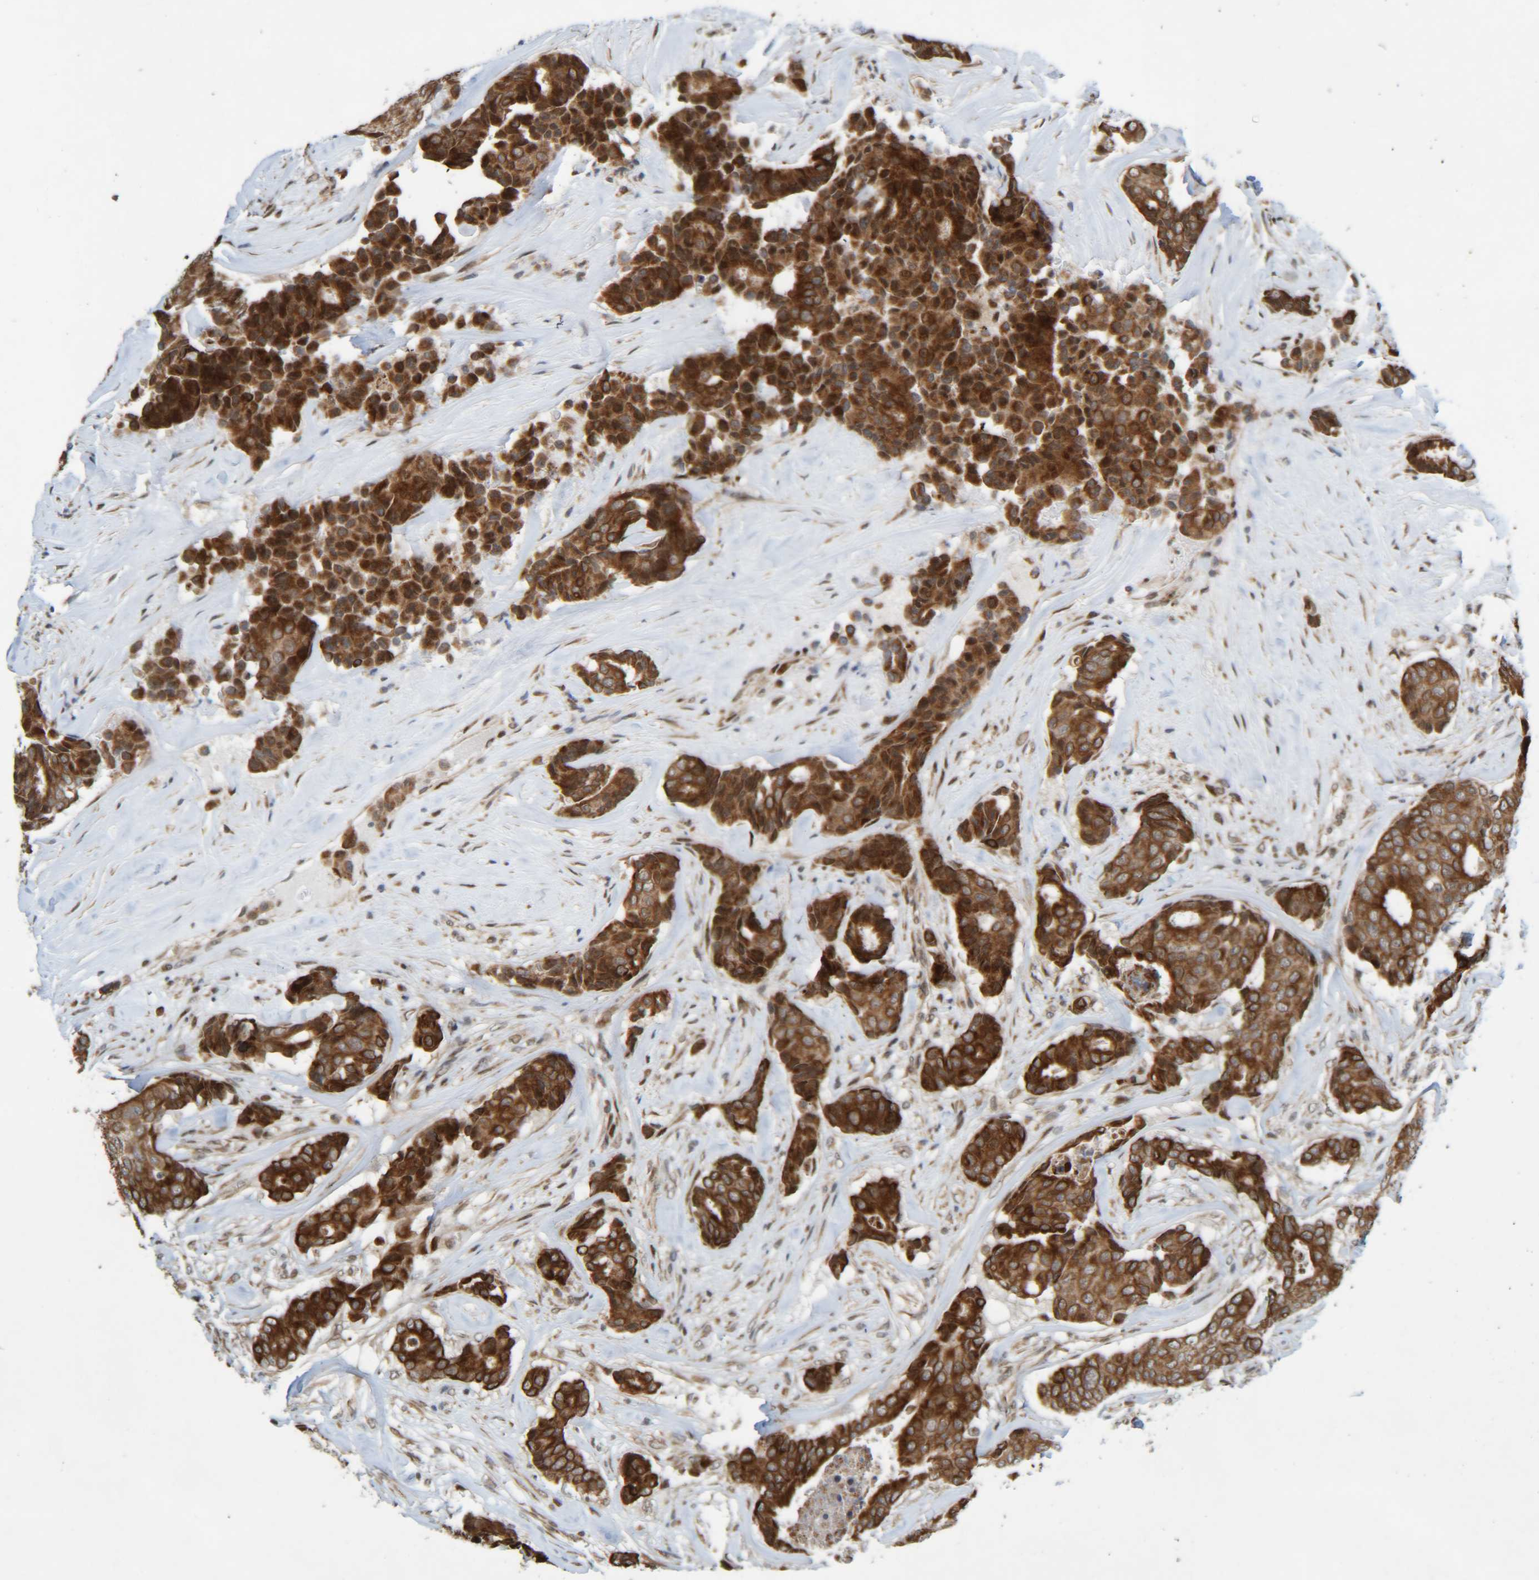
{"staining": {"intensity": "strong", "quantity": ">75%", "location": "cytoplasmic/membranous"}, "tissue": "breast cancer", "cell_type": "Tumor cells", "image_type": "cancer", "snomed": [{"axis": "morphology", "description": "Duct carcinoma"}, {"axis": "topography", "description": "Breast"}], "caption": "Protein staining of breast cancer tissue displays strong cytoplasmic/membranous staining in about >75% of tumor cells.", "gene": "CCDC57", "patient": {"sex": "female", "age": 75}}